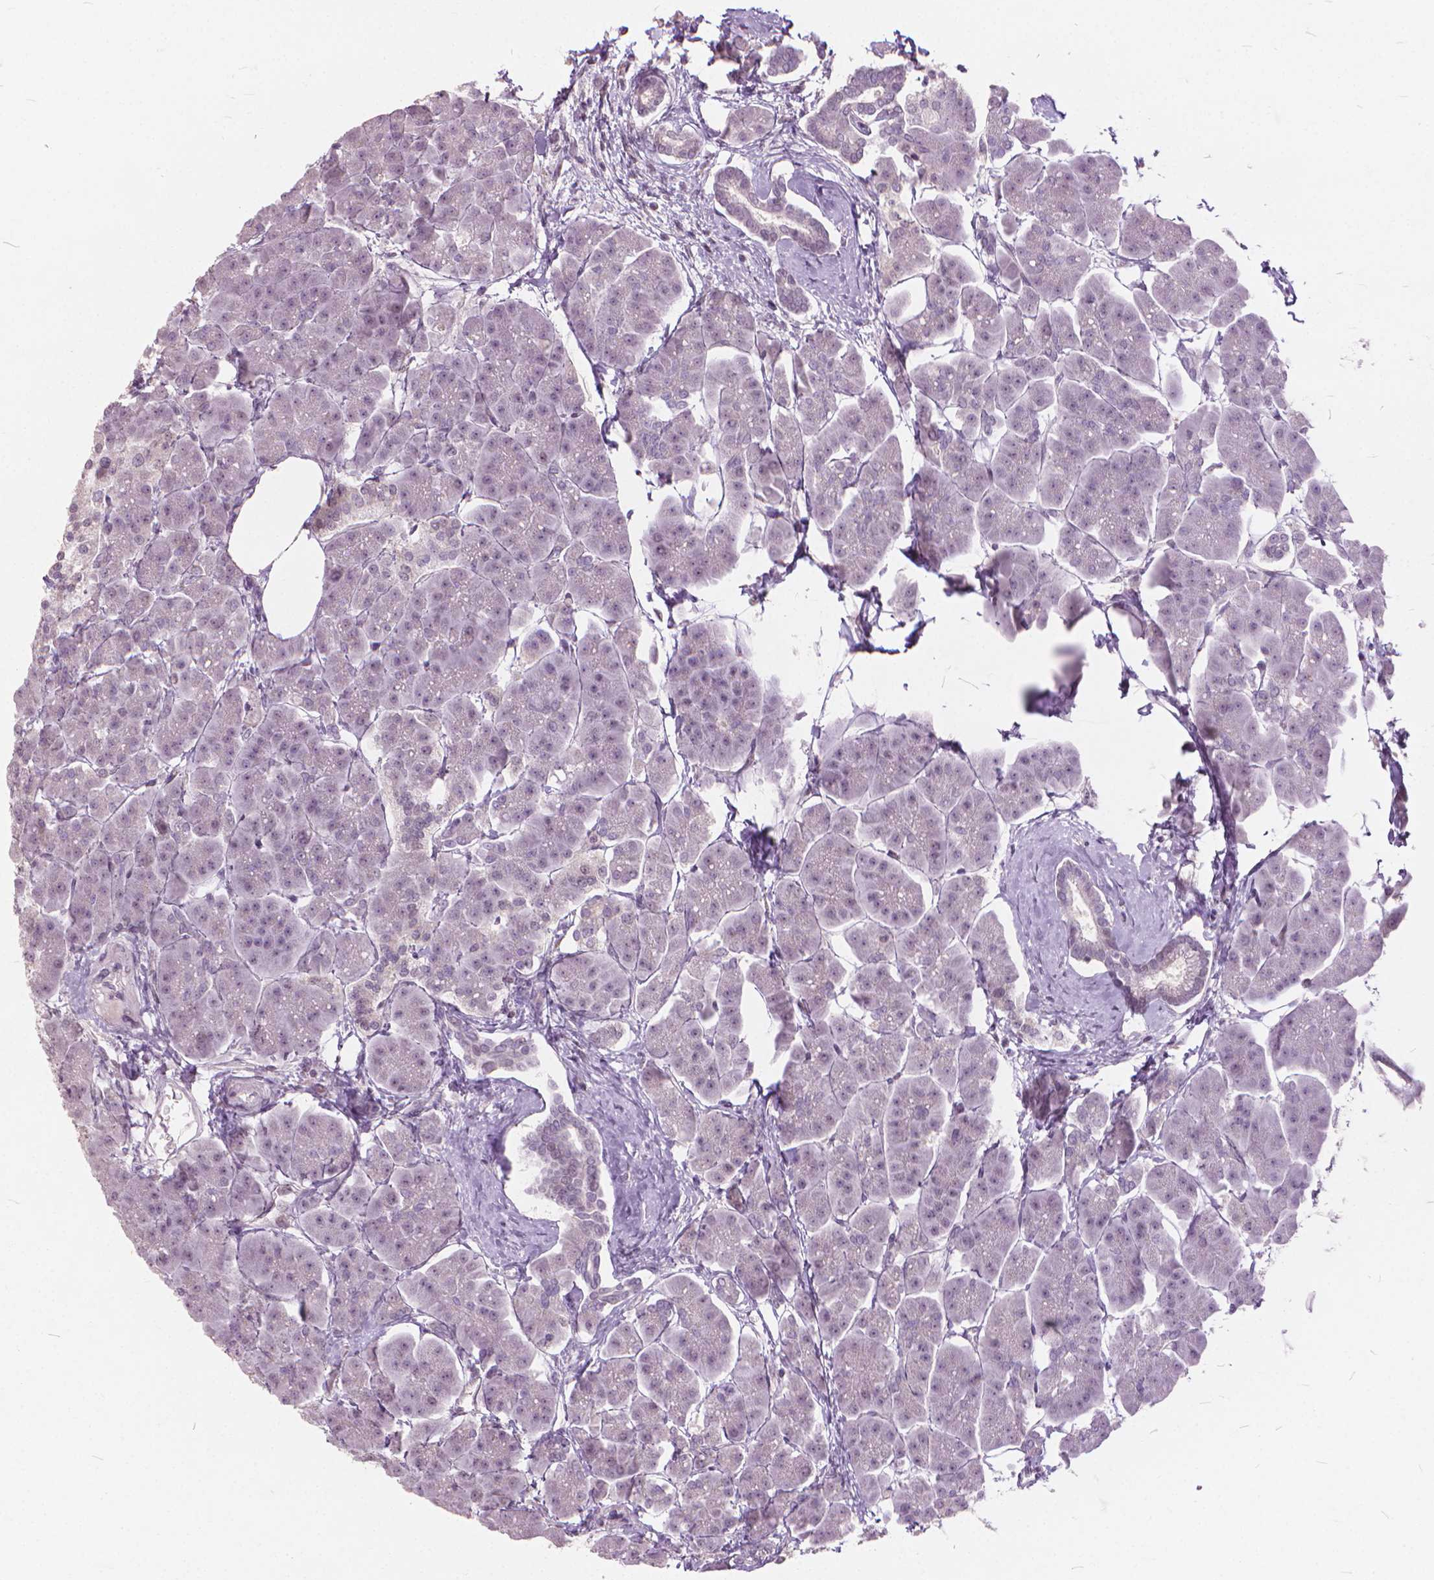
{"staining": {"intensity": "weak", "quantity": "25%-75%", "location": "nuclear"}, "tissue": "pancreas", "cell_type": "Exocrine glandular cells", "image_type": "normal", "snomed": [{"axis": "morphology", "description": "Normal tissue, NOS"}, {"axis": "topography", "description": "Adipose tissue"}, {"axis": "topography", "description": "Pancreas"}, {"axis": "topography", "description": "Peripheral nerve tissue"}], "caption": "Pancreas stained with DAB (3,3'-diaminobenzidine) immunohistochemistry (IHC) exhibits low levels of weak nuclear positivity in approximately 25%-75% of exocrine glandular cells.", "gene": "STAT5B", "patient": {"sex": "female", "age": 58}}